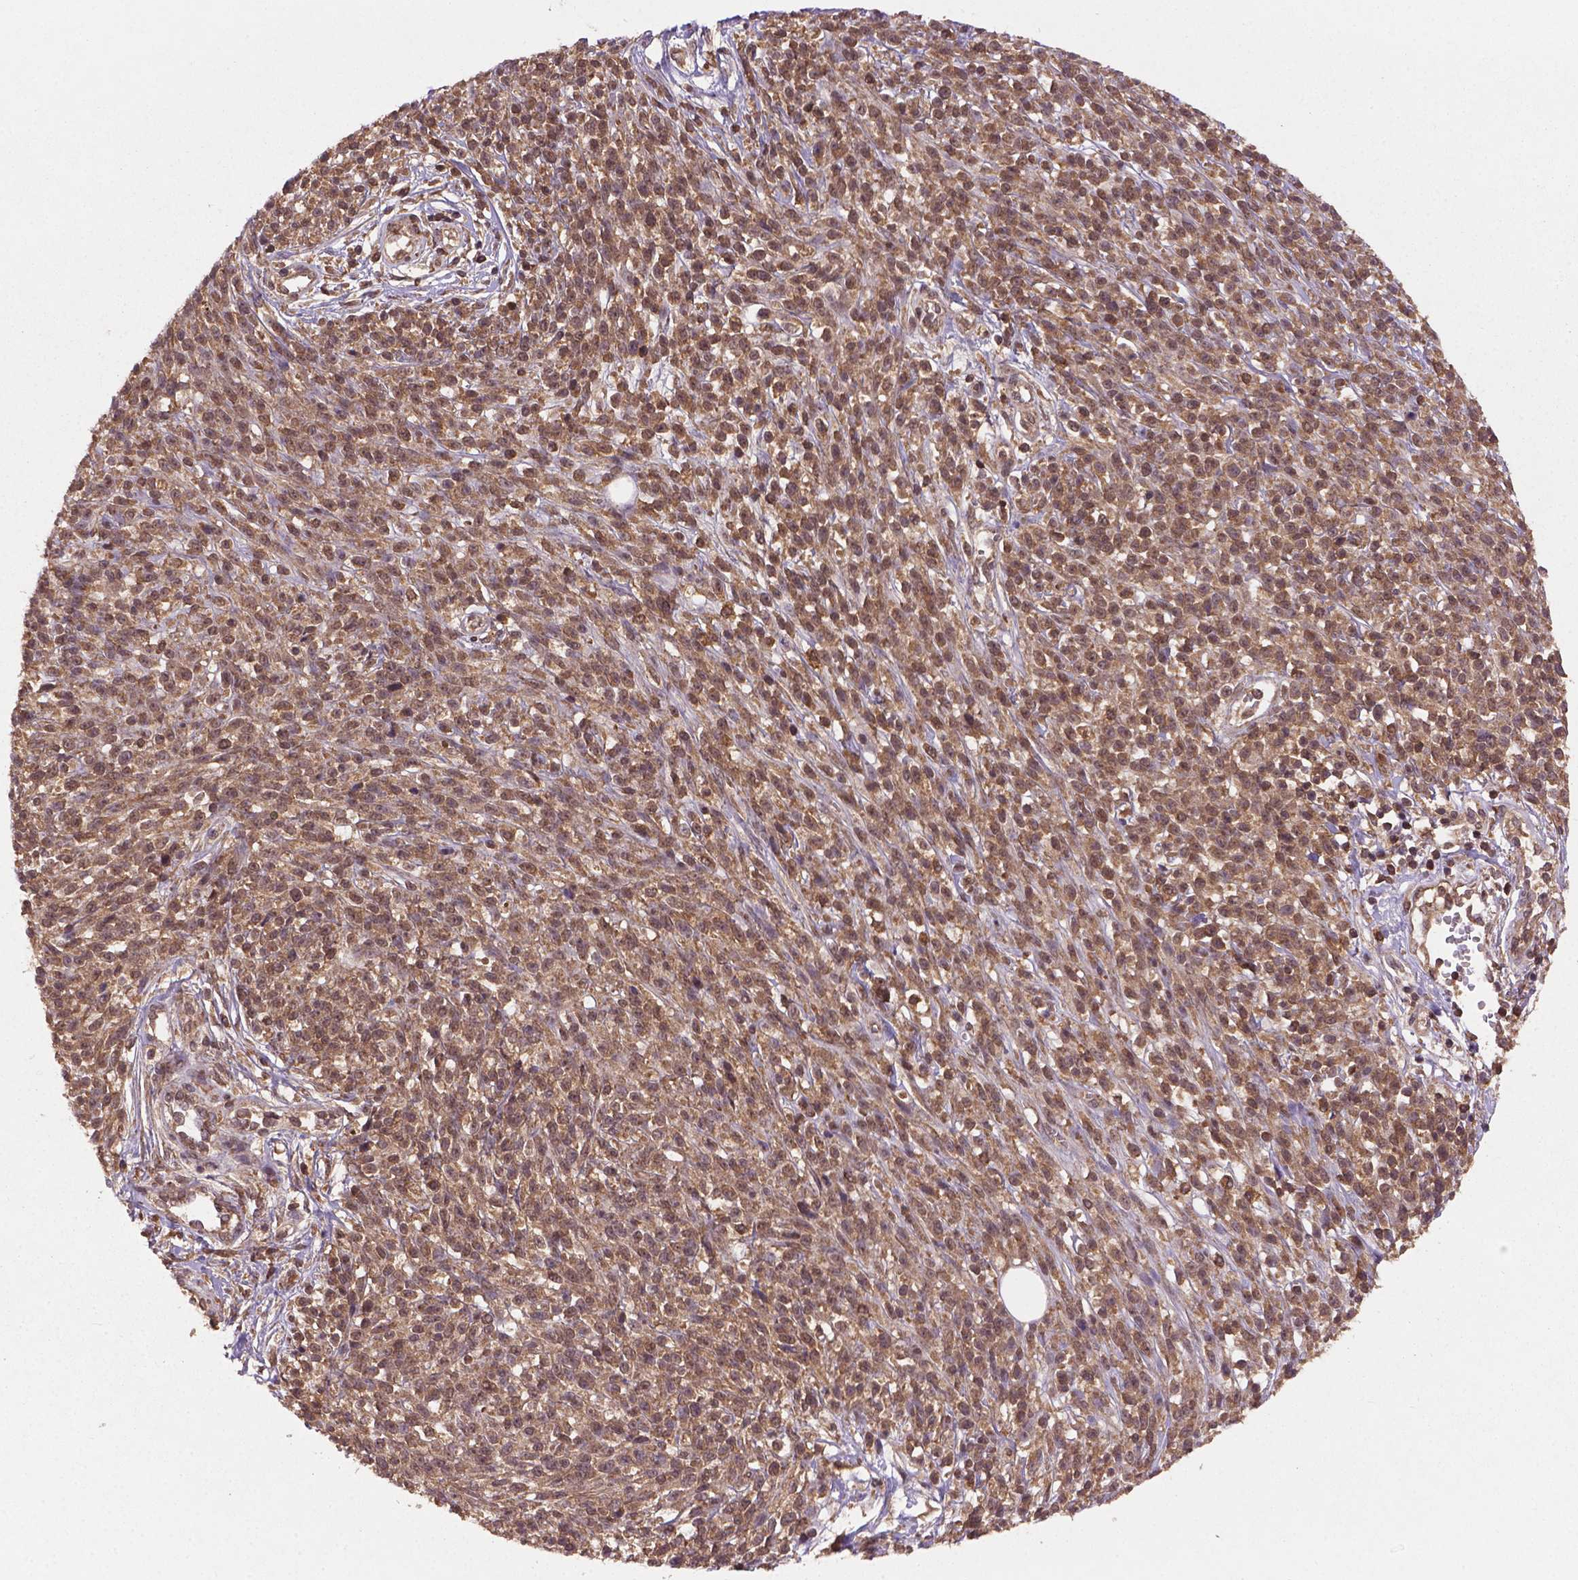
{"staining": {"intensity": "moderate", "quantity": ">75%", "location": "cytoplasmic/membranous,nuclear"}, "tissue": "melanoma", "cell_type": "Tumor cells", "image_type": "cancer", "snomed": [{"axis": "morphology", "description": "Malignant melanoma, NOS"}, {"axis": "topography", "description": "Skin"}, {"axis": "topography", "description": "Skin of trunk"}], "caption": "The image displays staining of malignant melanoma, revealing moderate cytoplasmic/membranous and nuclear protein expression (brown color) within tumor cells. Nuclei are stained in blue.", "gene": "NIPAL2", "patient": {"sex": "male", "age": 74}}